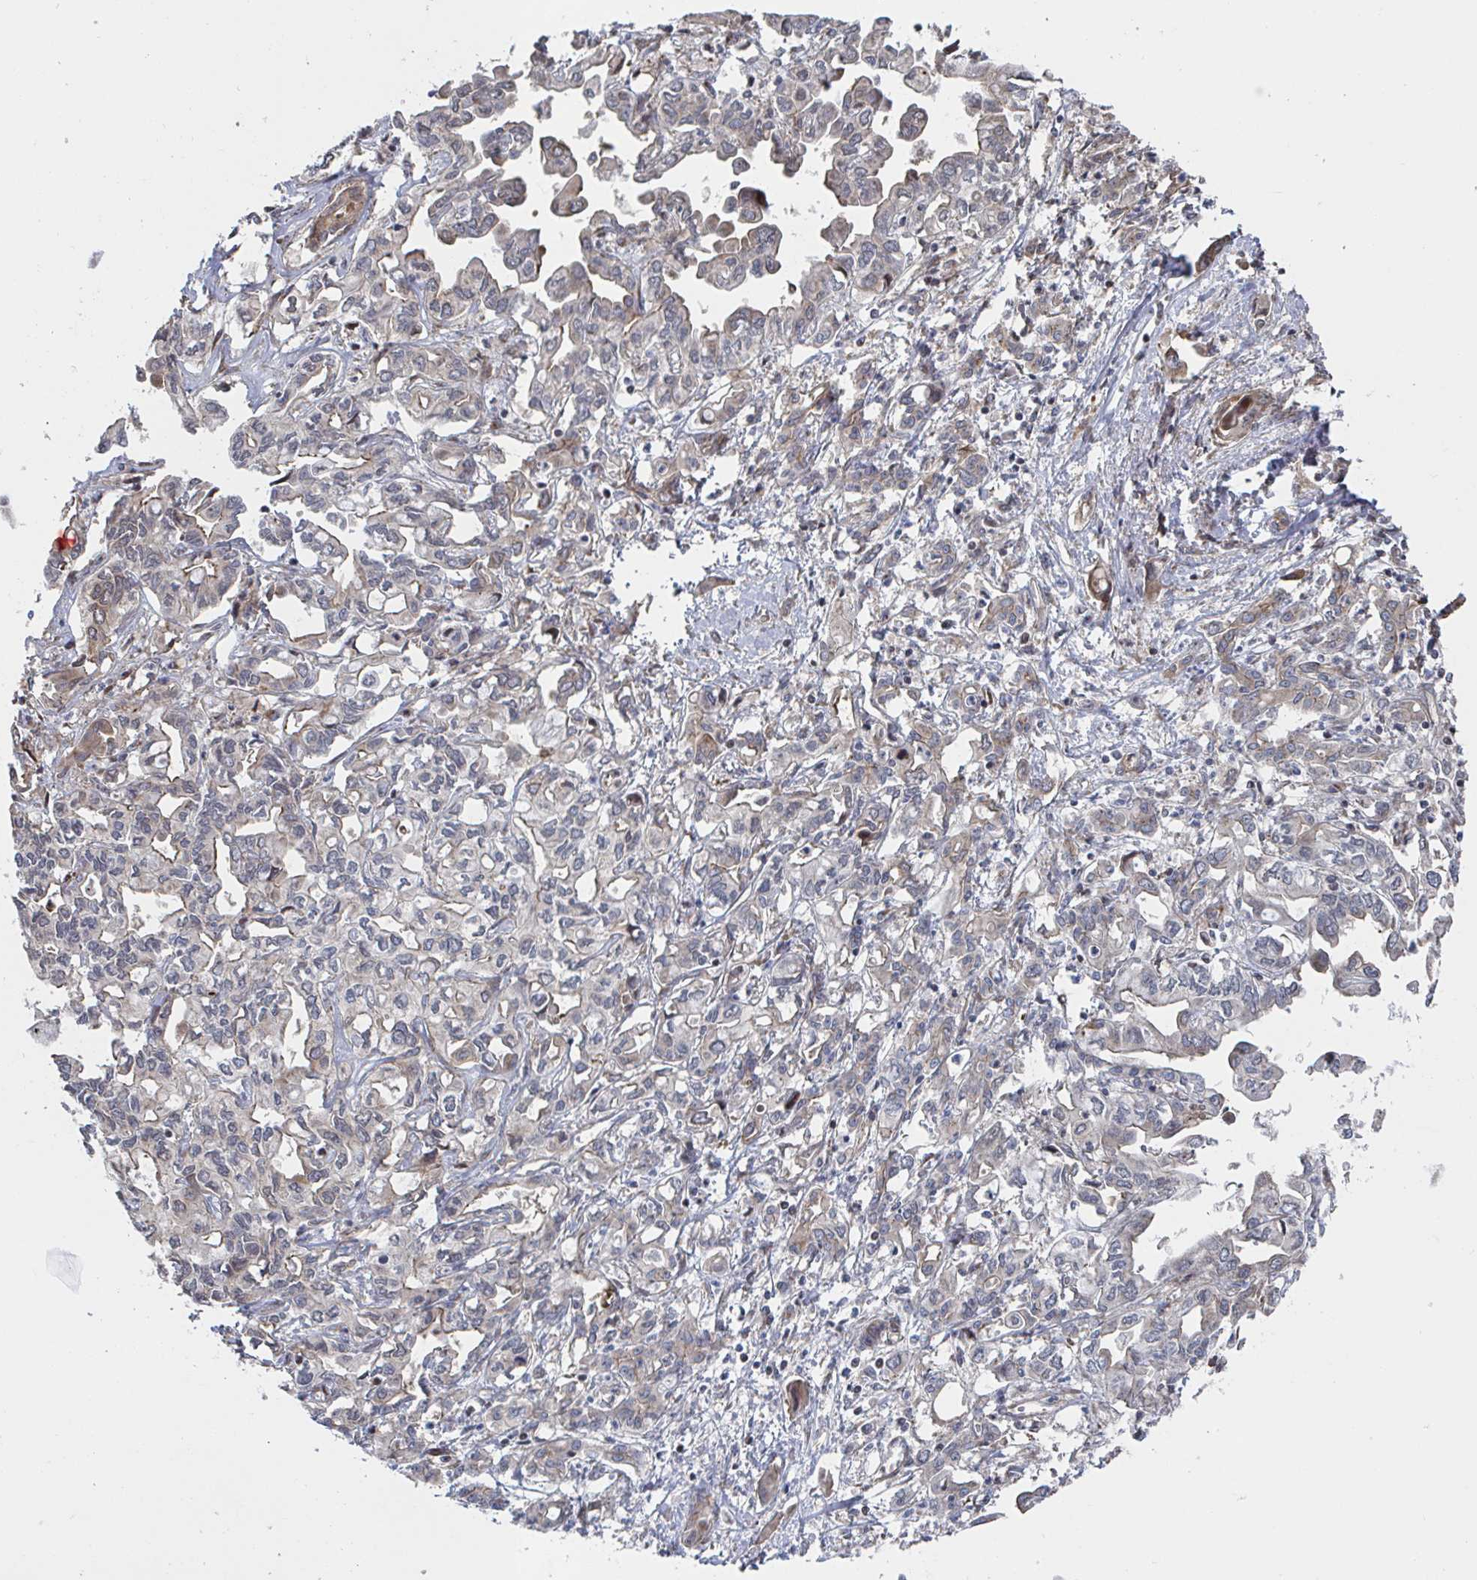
{"staining": {"intensity": "weak", "quantity": "<25%", "location": "cytoplasmic/membranous"}, "tissue": "liver cancer", "cell_type": "Tumor cells", "image_type": "cancer", "snomed": [{"axis": "morphology", "description": "Cholangiocarcinoma"}, {"axis": "topography", "description": "Liver"}], "caption": "A micrograph of human cholangiocarcinoma (liver) is negative for staining in tumor cells.", "gene": "DVL3", "patient": {"sex": "female", "age": 64}}